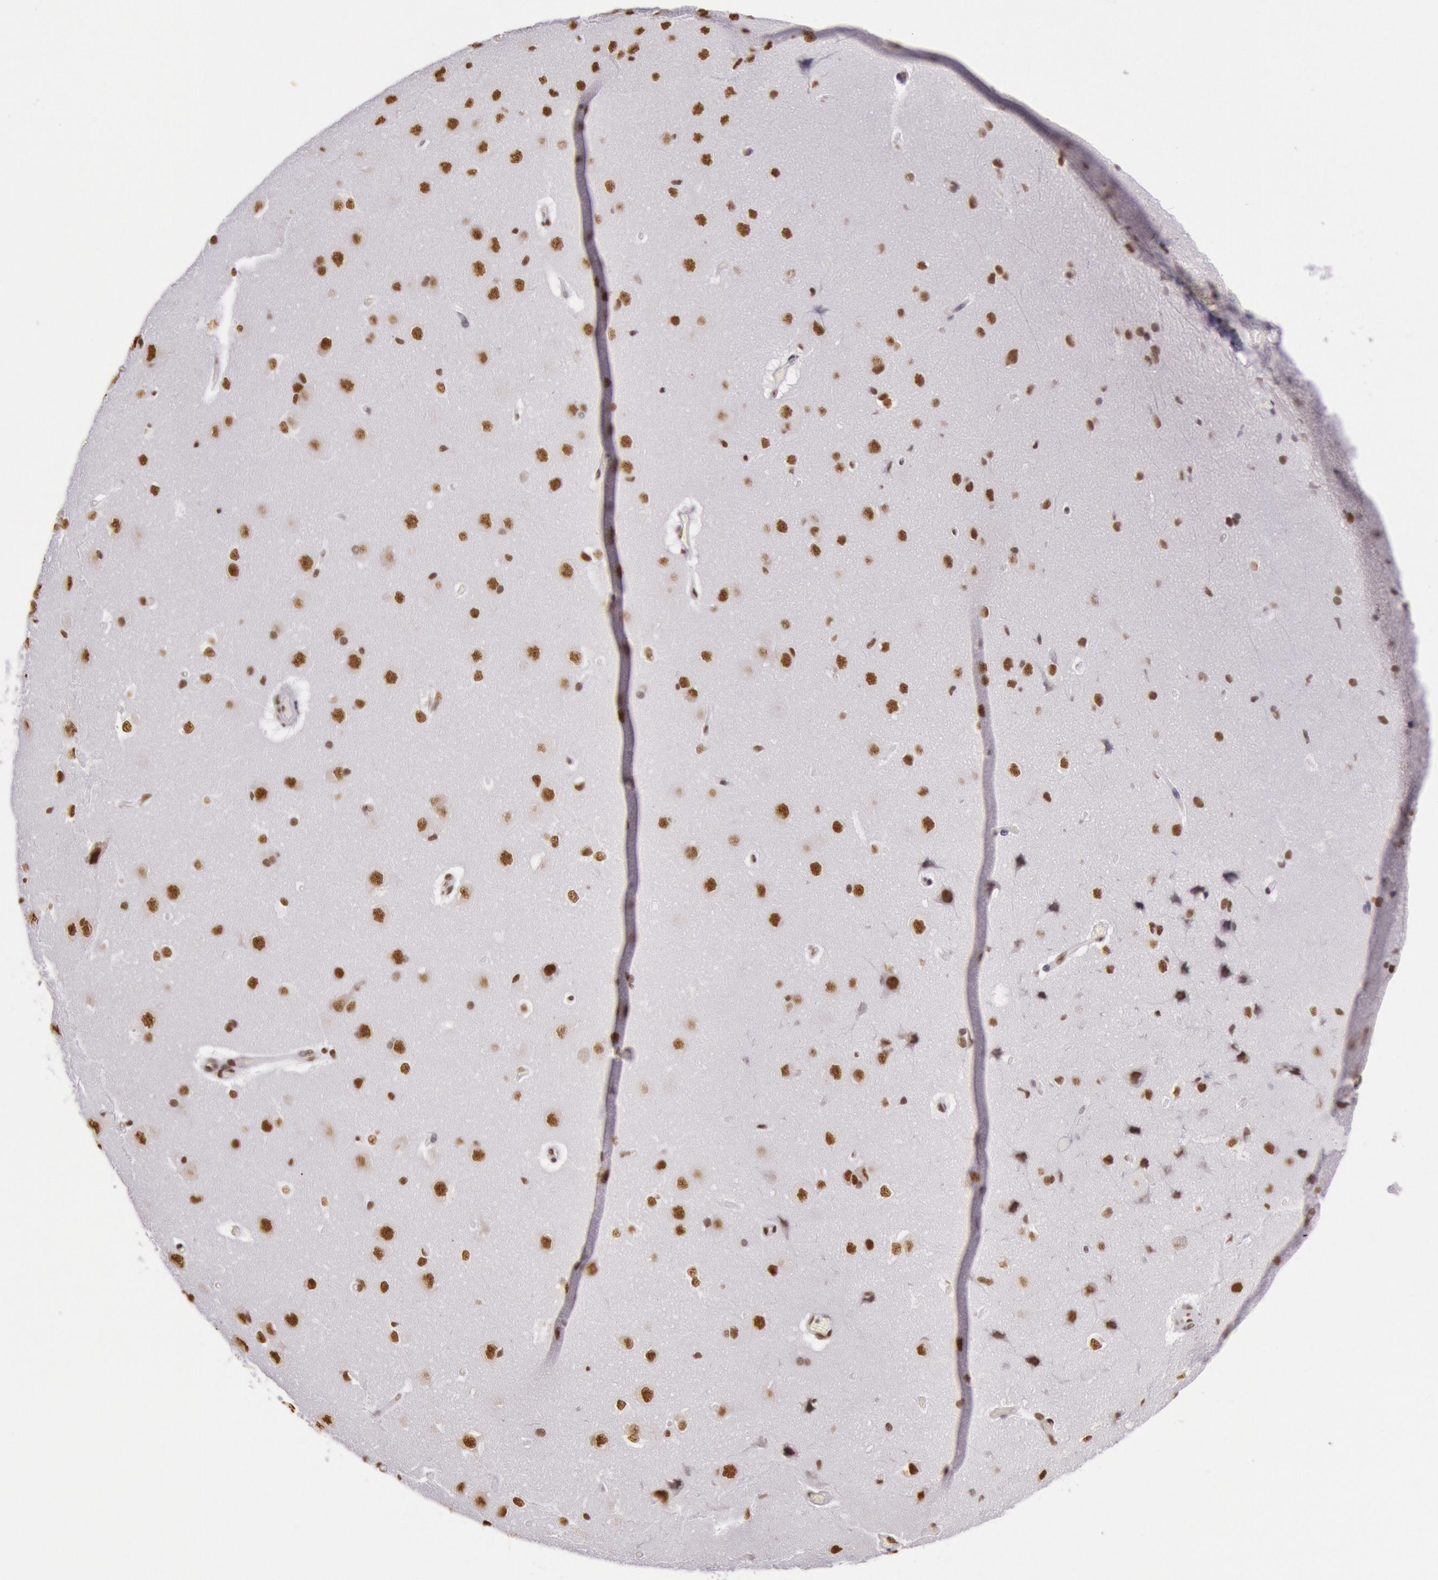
{"staining": {"intensity": "moderate", "quantity": ">75%", "location": "nuclear"}, "tissue": "cerebral cortex", "cell_type": "Endothelial cells", "image_type": "normal", "snomed": [{"axis": "morphology", "description": "Normal tissue, NOS"}, {"axis": "topography", "description": "Cerebral cortex"}], "caption": "Endothelial cells reveal medium levels of moderate nuclear expression in approximately >75% of cells in unremarkable human cerebral cortex.", "gene": "HNRNPH1", "patient": {"sex": "female", "age": 45}}